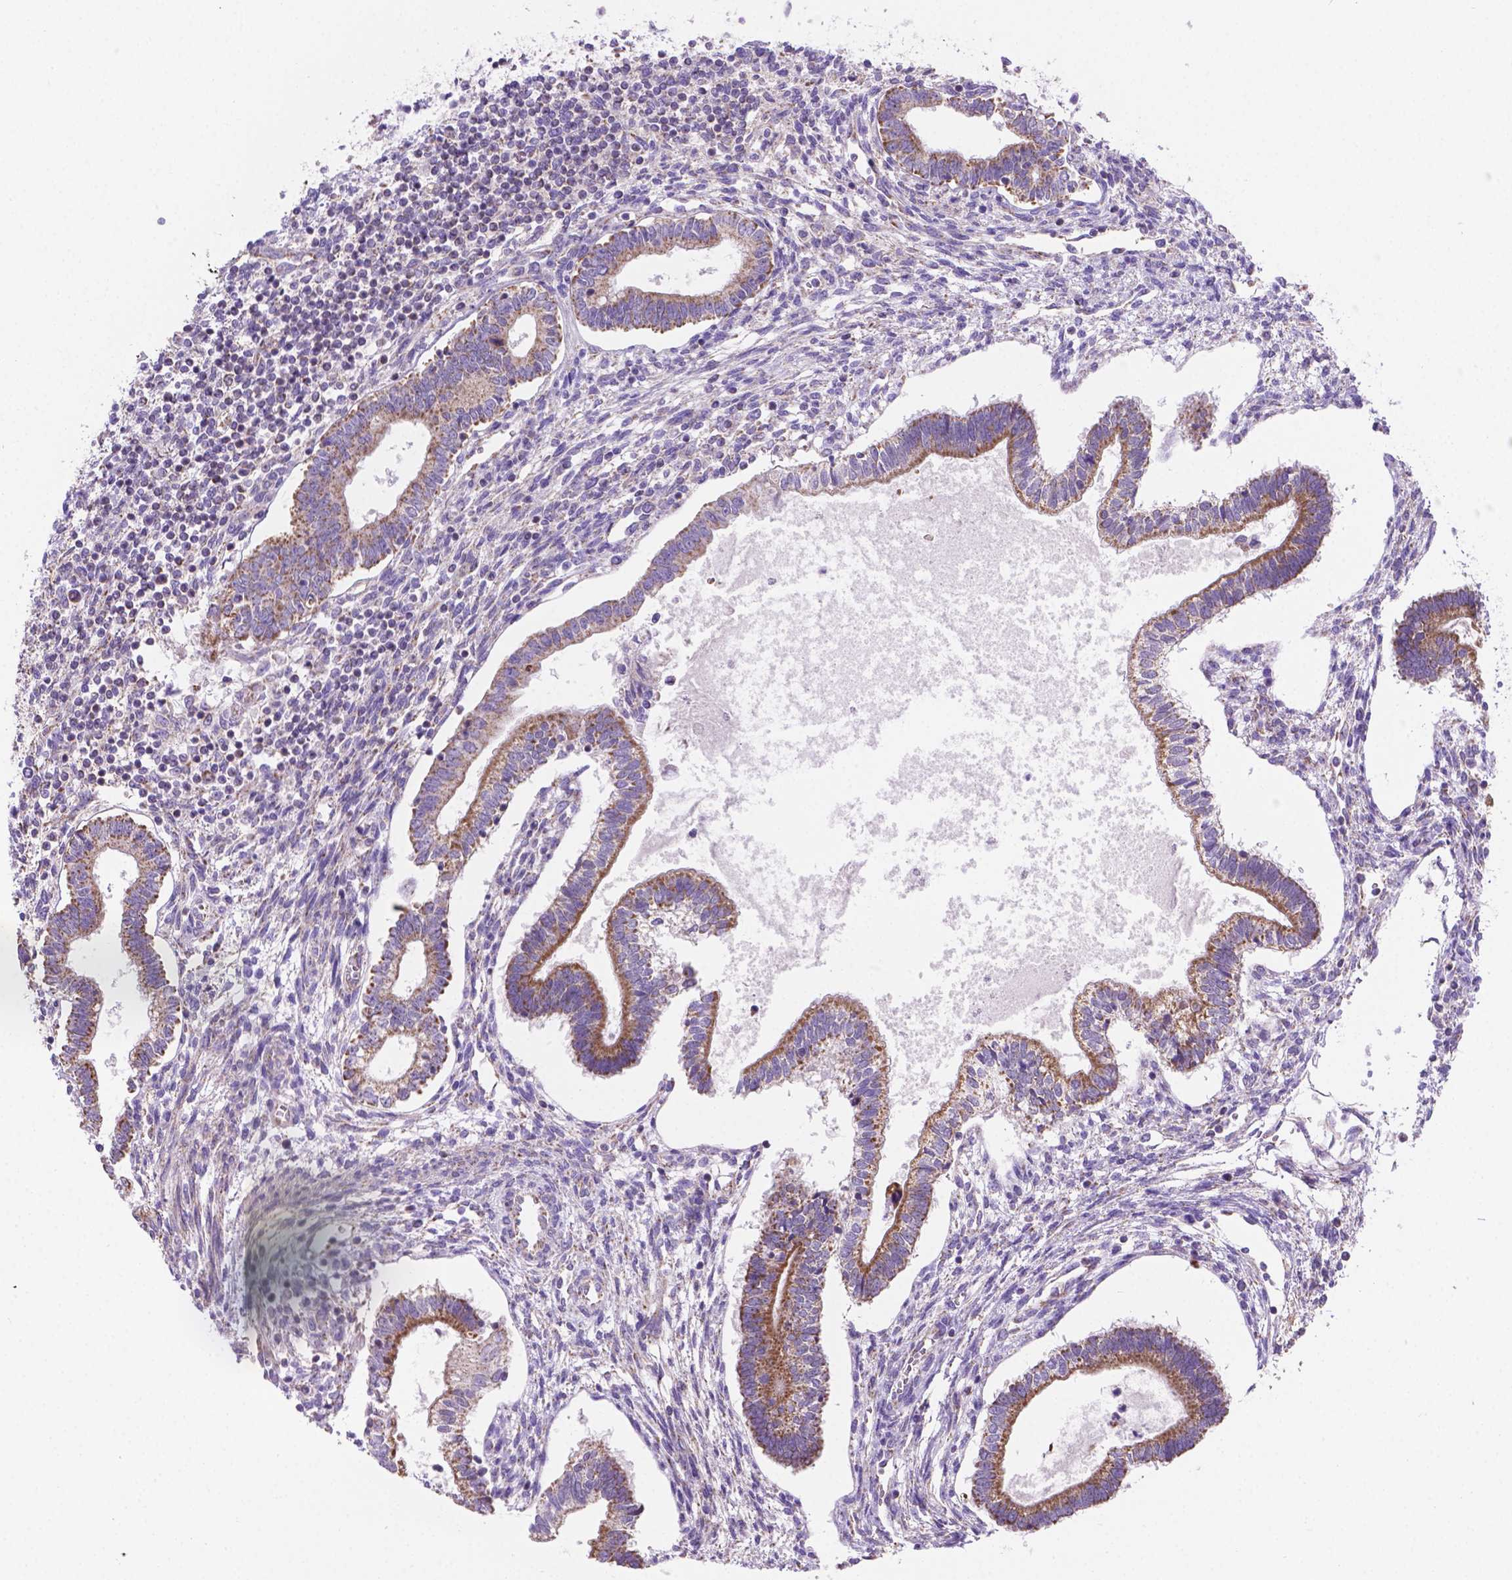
{"staining": {"intensity": "moderate", "quantity": "25%-75%", "location": "cytoplasmic/membranous"}, "tissue": "testis cancer", "cell_type": "Tumor cells", "image_type": "cancer", "snomed": [{"axis": "morphology", "description": "Carcinoma, Embryonal, NOS"}, {"axis": "topography", "description": "Testis"}], "caption": "Approximately 25%-75% of tumor cells in embryonal carcinoma (testis) demonstrate moderate cytoplasmic/membranous protein staining as visualized by brown immunohistochemical staining.", "gene": "CSPG5", "patient": {"sex": "male", "age": 37}}